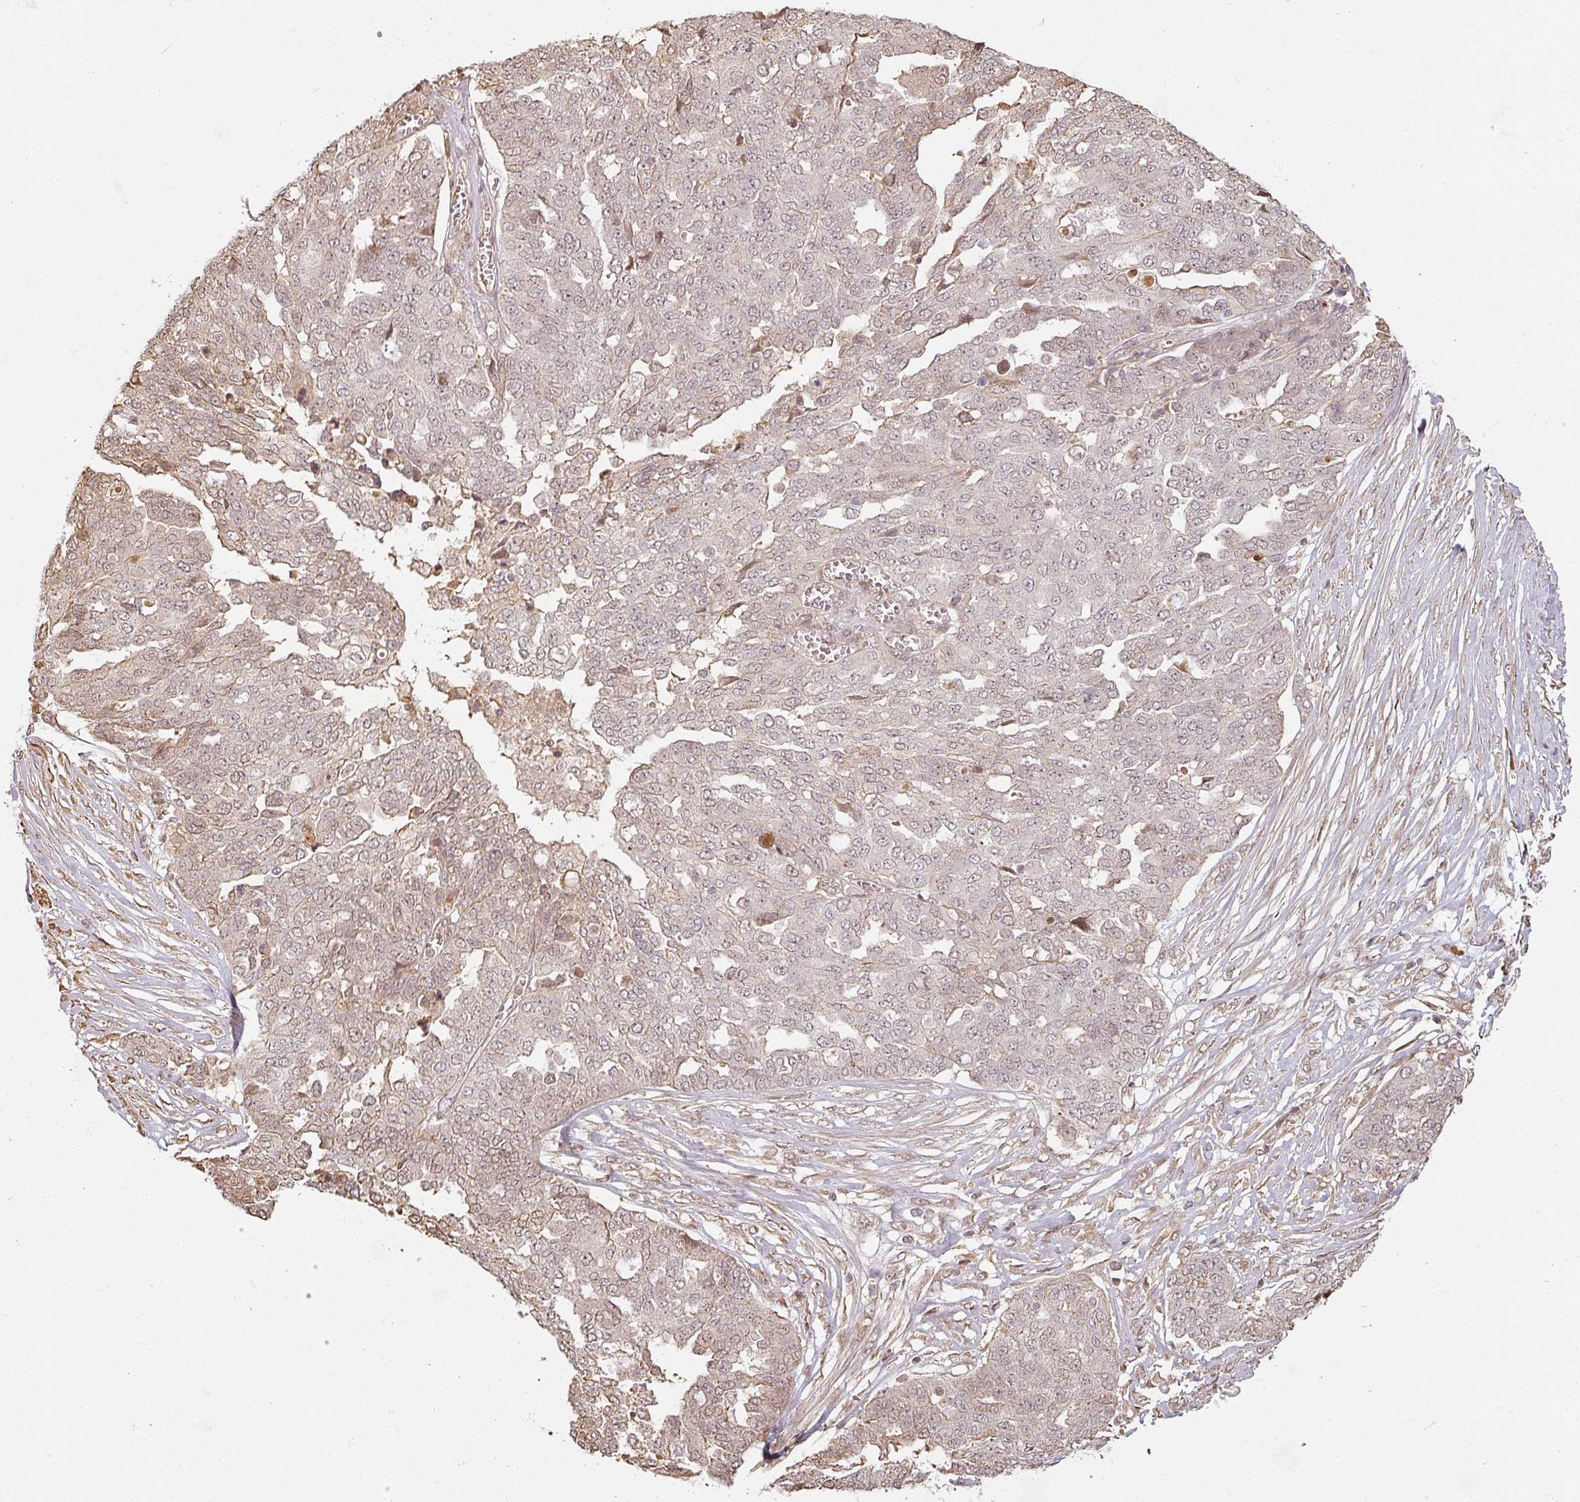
{"staining": {"intensity": "weak", "quantity": "25%-75%", "location": "cytoplasmic/membranous,nuclear"}, "tissue": "ovarian cancer", "cell_type": "Tumor cells", "image_type": "cancer", "snomed": [{"axis": "morphology", "description": "Cystadenocarcinoma, serous, NOS"}, {"axis": "topography", "description": "Soft tissue"}, {"axis": "topography", "description": "Ovary"}], "caption": "Immunohistochemistry photomicrograph of neoplastic tissue: human ovarian serous cystadenocarcinoma stained using IHC reveals low levels of weak protein expression localized specifically in the cytoplasmic/membranous and nuclear of tumor cells, appearing as a cytoplasmic/membranous and nuclear brown color.", "gene": "MED19", "patient": {"sex": "female", "age": 57}}